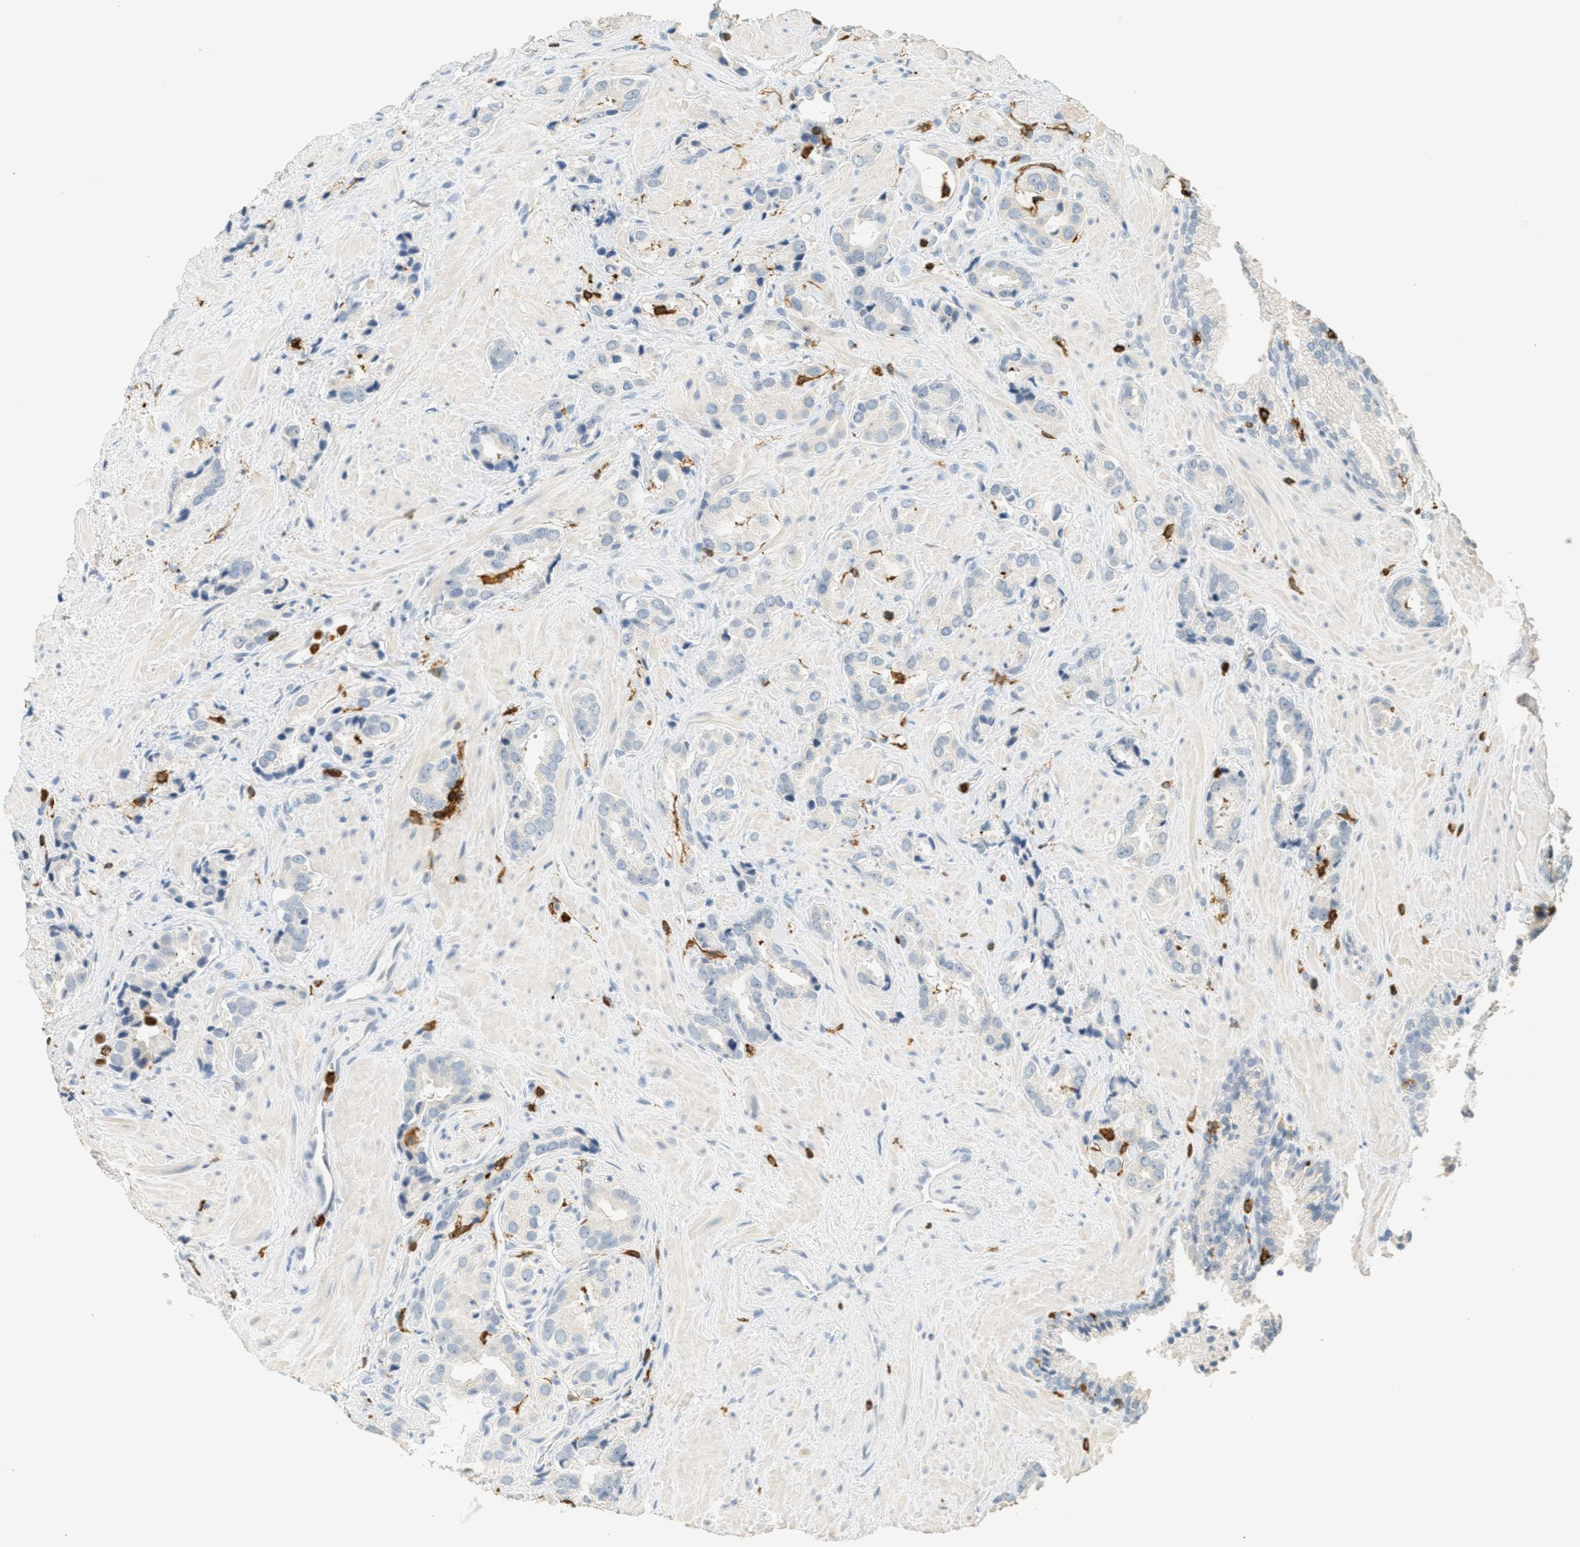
{"staining": {"intensity": "negative", "quantity": "none", "location": "none"}, "tissue": "prostate cancer", "cell_type": "Tumor cells", "image_type": "cancer", "snomed": [{"axis": "morphology", "description": "Adenocarcinoma, High grade"}, {"axis": "topography", "description": "Prostate"}], "caption": "Tumor cells are negative for brown protein staining in prostate cancer.", "gene": "LSP1", "patient": {"sex": "male", "age": 64}}